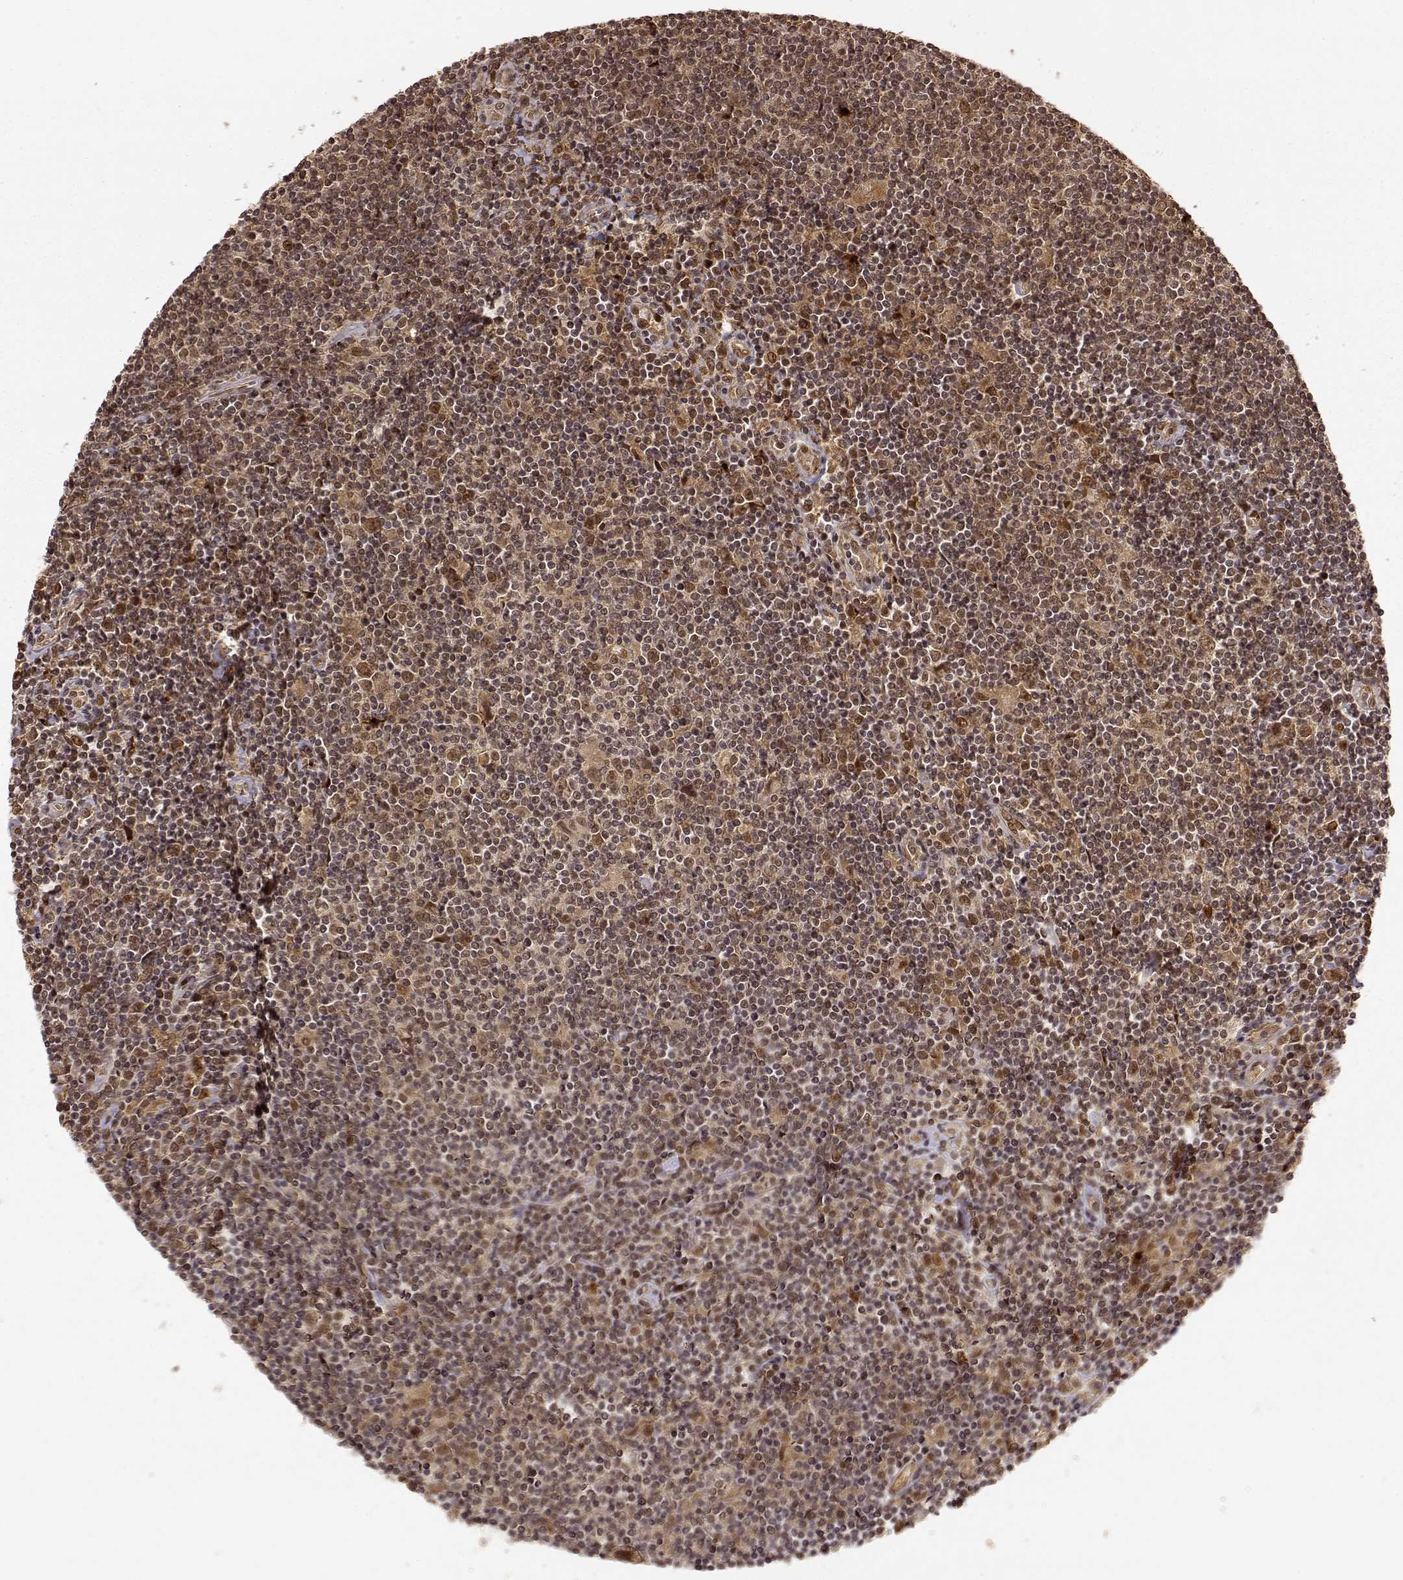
{"staining": {"intensity": "moderate", "quantity": ">75%", "location": "cytoplasmic/membranous,nuclear"}, "tissue": "lymphoma", "cell_type": "Tumor cells", "image_type": "cancer", "snomed": [{"axis": "morphology", "description": "Hodgkin's disease, NOS"}, {"axis": "topography", "description": "Lymph node"}], "caption": "Approximately >75% of tumor cells in human Hodgkin's disease display moderate cytoplasmic/membranous and nuclear protein expression as visualized by brown immunohistochemical staining.", "gene": "MAEA", "patient": {"sex": "male", "age": 40}}